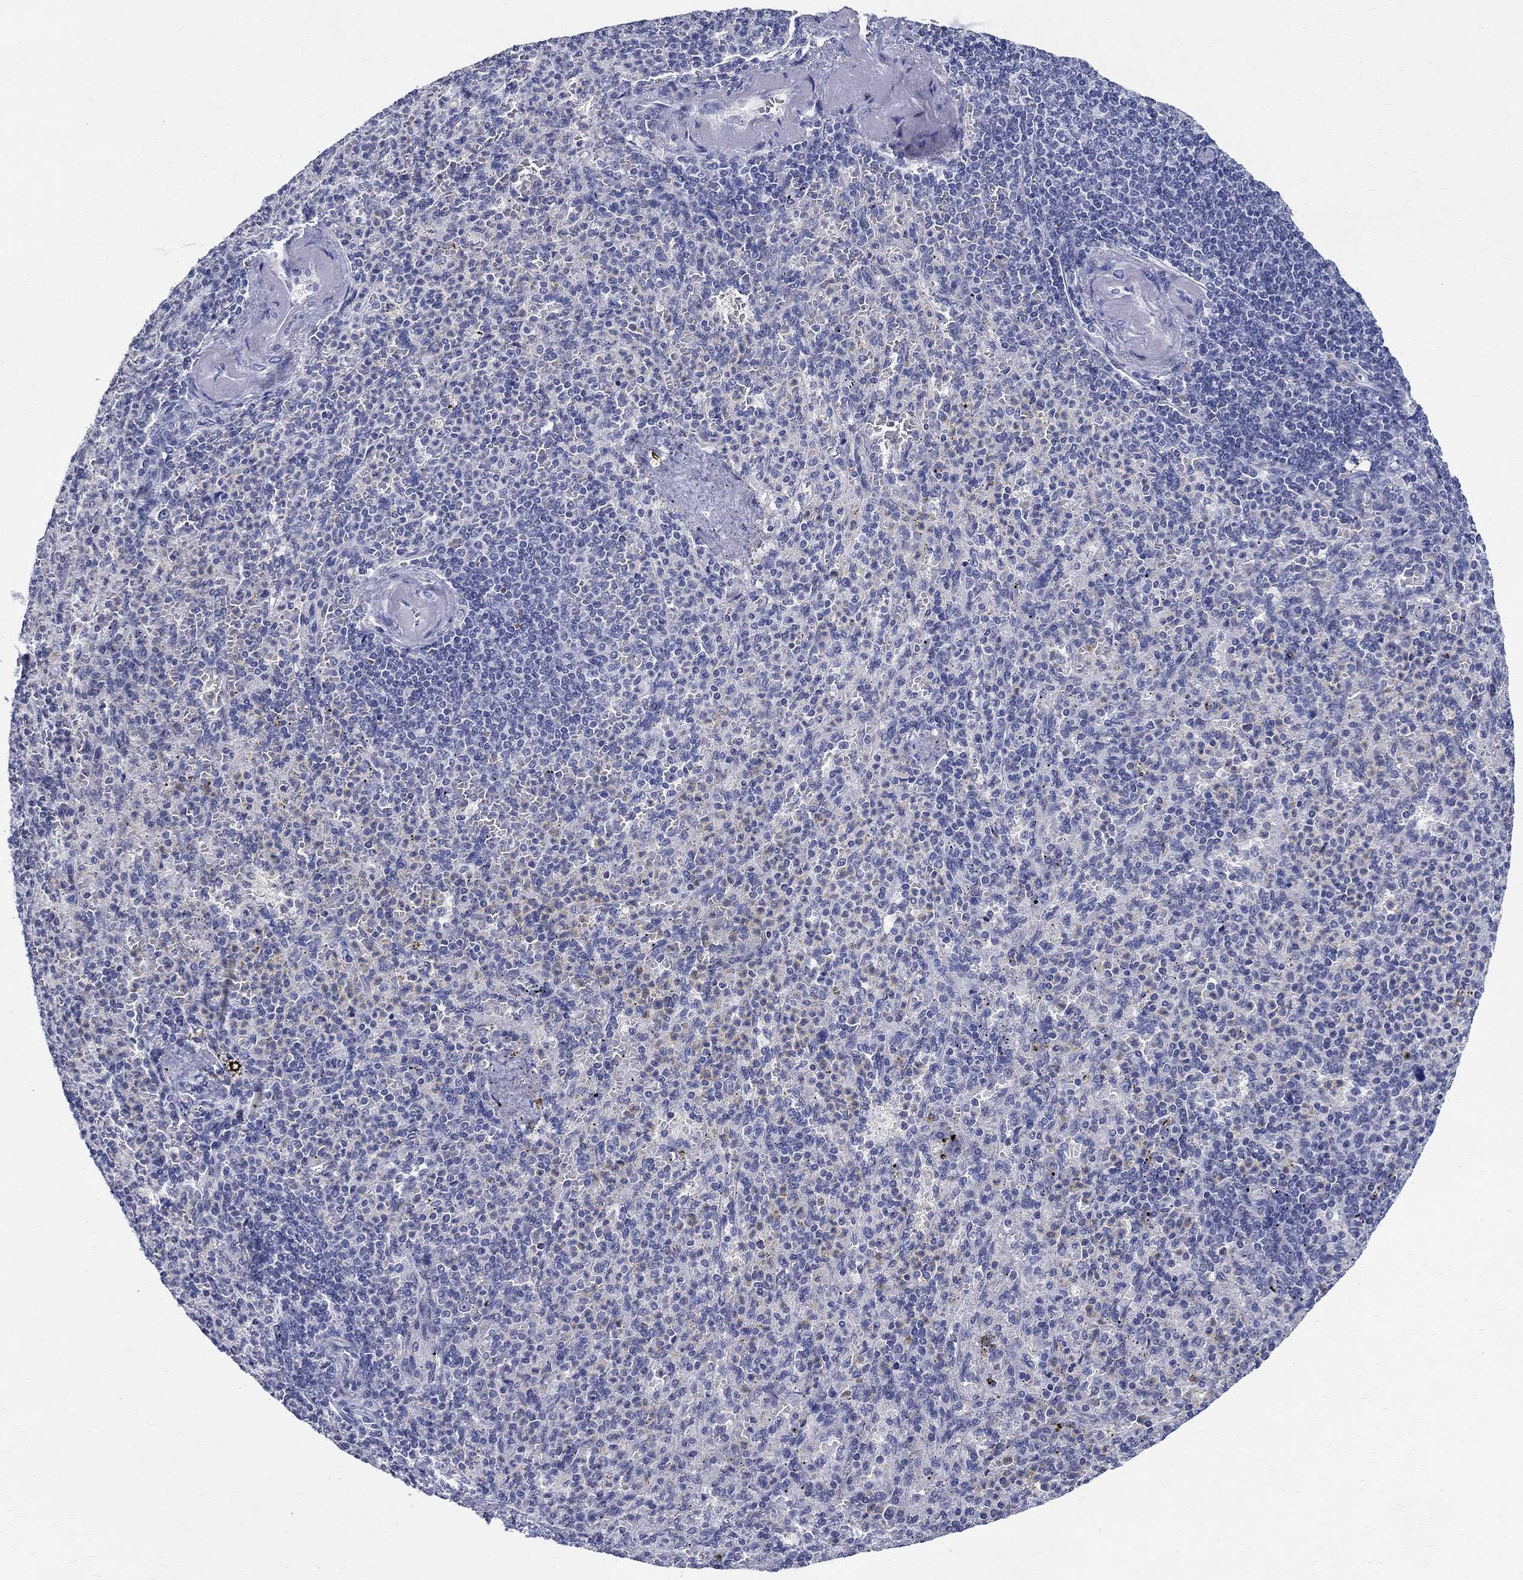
{"staining": {"intensity": "negative", "quantity": "none", "location": "none"}, "tissue": "spleen", "cell_type": "Cells in red pulp", "image_type": "normal", "snomed": [{"axis": "morphology", "description": "Normal tissue, NOS"}, {"axis": "topography", "description": "Spleen"}], "caption": "Immunohistochemical staining of benign human spleen reveals no significant staining in cells in red pulp. Brightfield microscopy of IHC stained with DAB (3,3'-diaminobenzidine) (brown) and hematoxylin (blue), captured at high magnification.", "gene": "CETN1", "patient": {"sex": "female", "age": 74}}